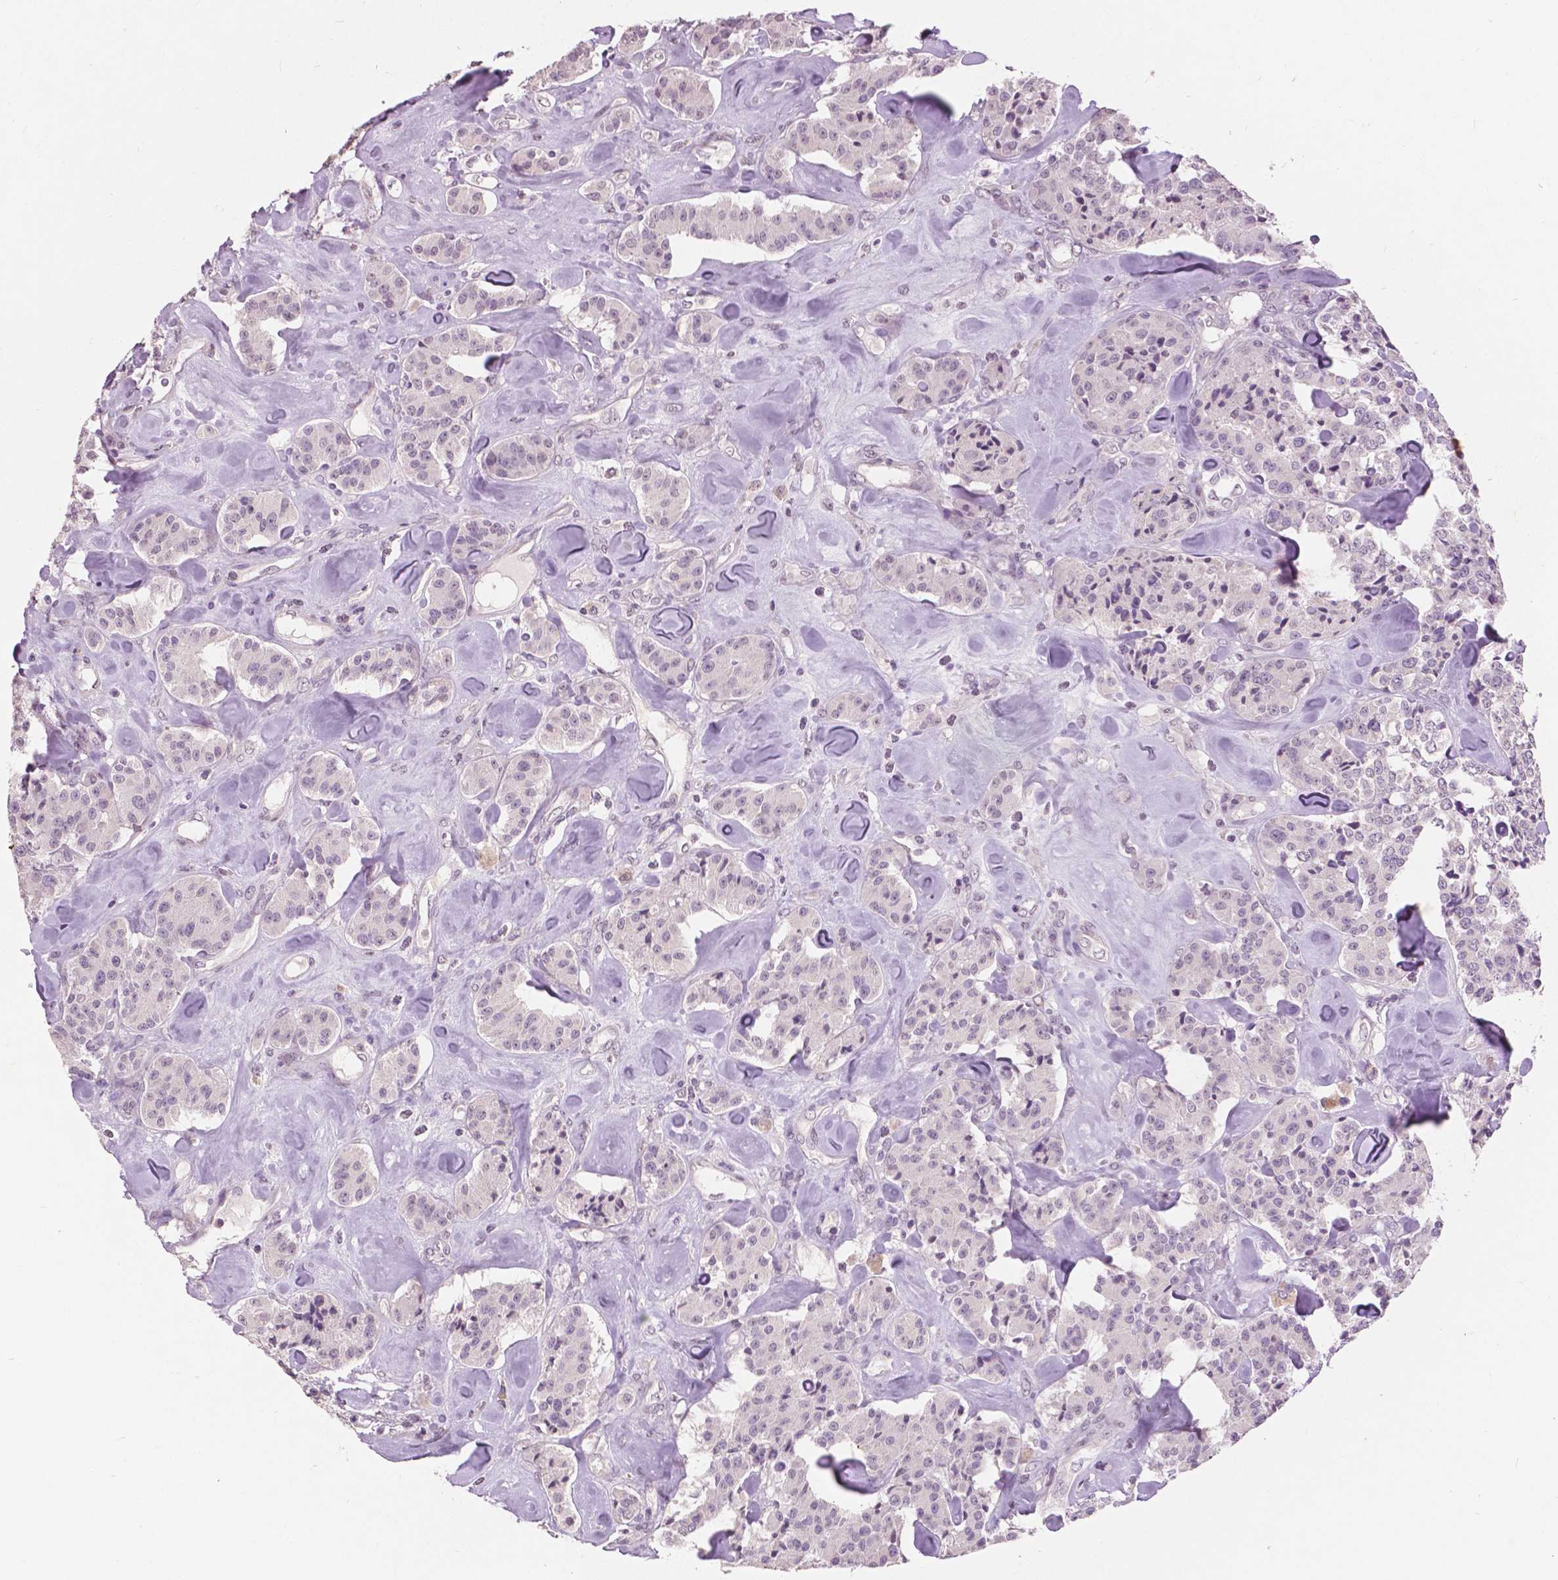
{"staining": {"intensity": "negative", "quantity": "none", "location": "none"}, "tissue": "carcinoid", "cell_type": "Tumor cells", "image_type": "cancer", "snomed": [{"axis": "morphology", "description": "Carcinoid, malignant, NOS"}, {"axis": "topography", "description": "Pancreas"}], "caption": "Protein analysis of carcinoid reveals no significant positivity in tumor cells. The staining was performed using DAB to visualize the protein expression in brown, while the nuclei were stained in blue with hematoxylin (Magnification: 20x).", "gene": "GRIN2A", "patient": {"sex": "male", "age": 41}}